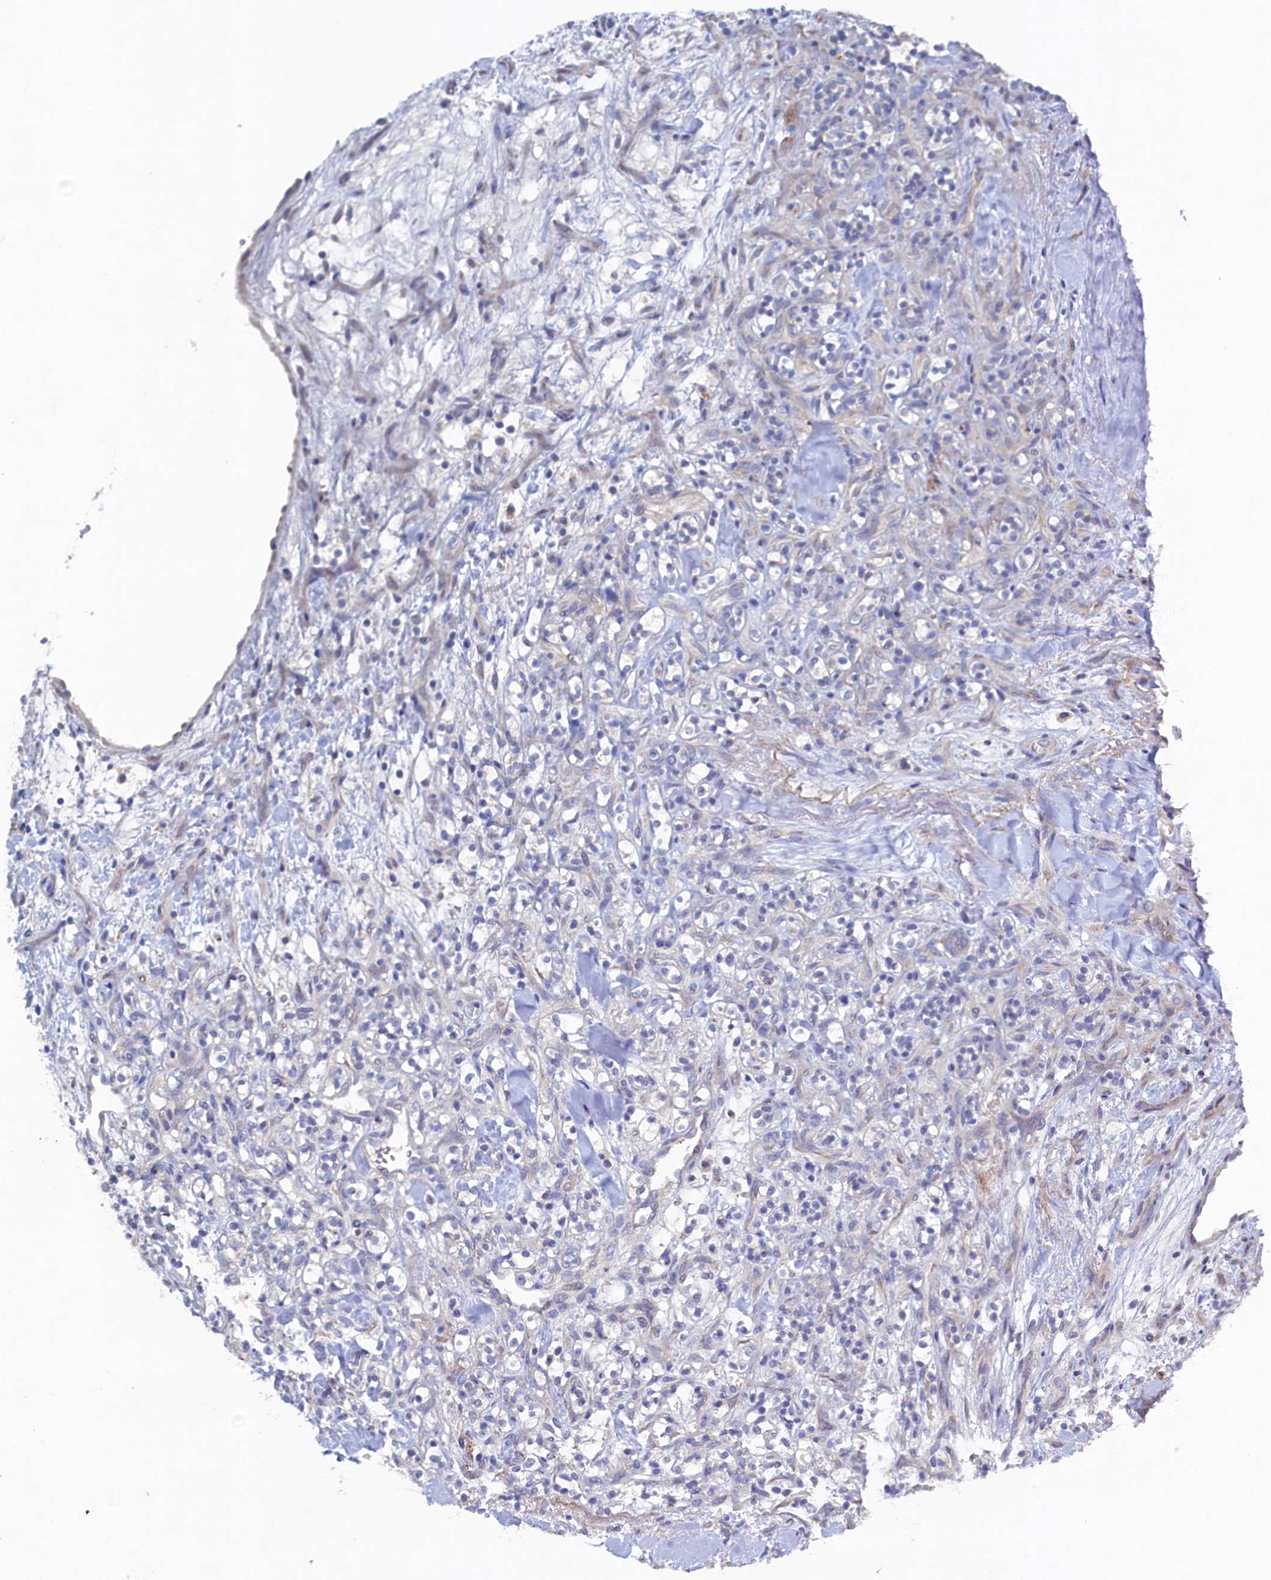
{"staining": {"intensity": "negative", "quantity": "none", "location": "none"}, "tissue": "renal cancer", "cell_type": "Tumor cells", "image_type": "cancer", "snomed": [{"axis": "morphology", "description": "Adenocarcinoma, NOS"}, {"axis": "topography", "description": "Kidney"}], "caption": "There is no significant staining in tumor cells of adenocarcinoma (renal).", "gene": "CBLIF", "patient": {"sex": "male", "age": 77}}